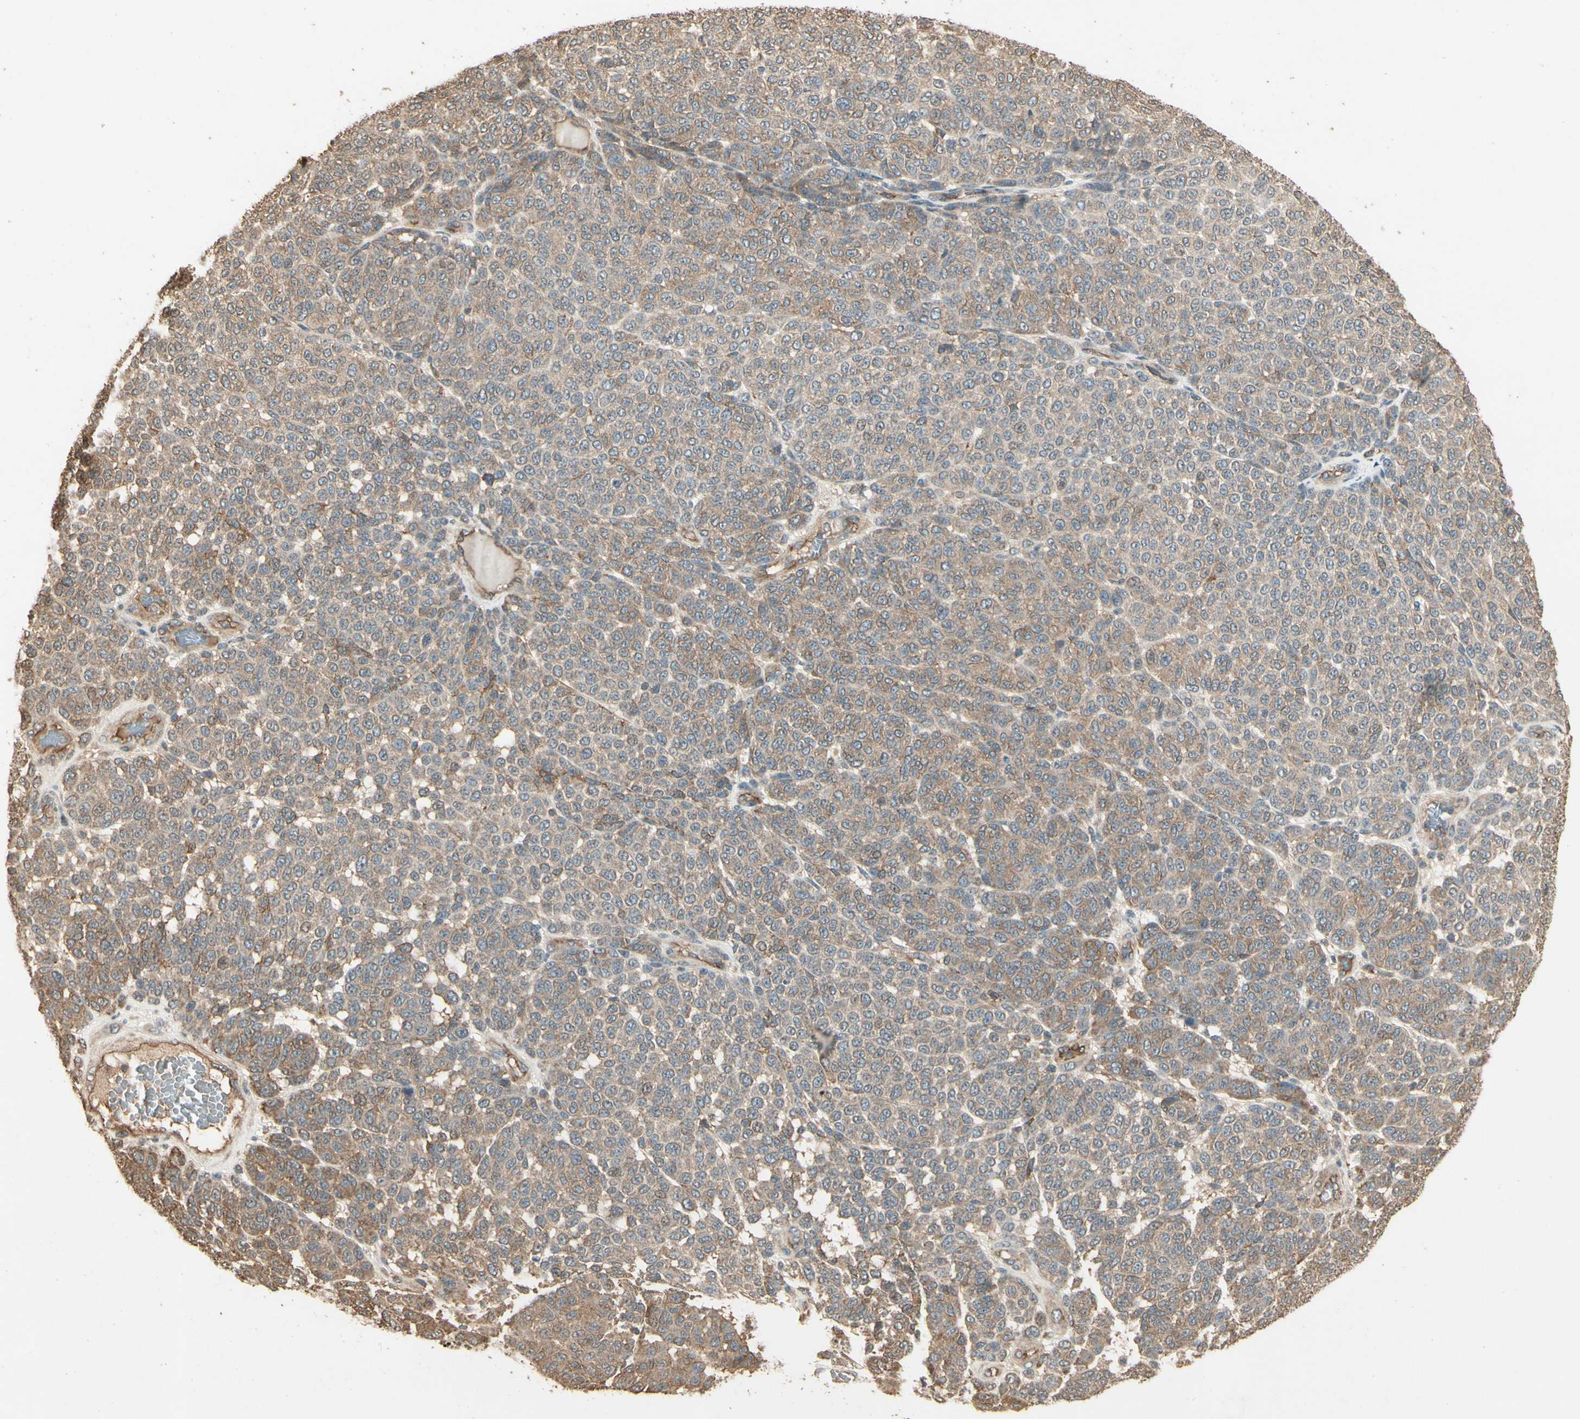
{"staining": {"intensity": "weak", "quantity": ">75%", "location": "cytoplasmic/membranous"}, "tissue": "melanoma", "cell_type": "Tumor cells", "image_type": "cancer", "snomed": [{"axis": "morphology", "description": "Malignant melanoma, NOS"}, {"axis": "topography", "description": "Skin"}], "caption": "There is low levels of weak cytoplasmic/membranous expression in tumor cells of melanoma, as demonstrated by immunohistochemical staining (brown color).", "gene": "RNF180", "patient": {"sex": "male", "age": 59}}